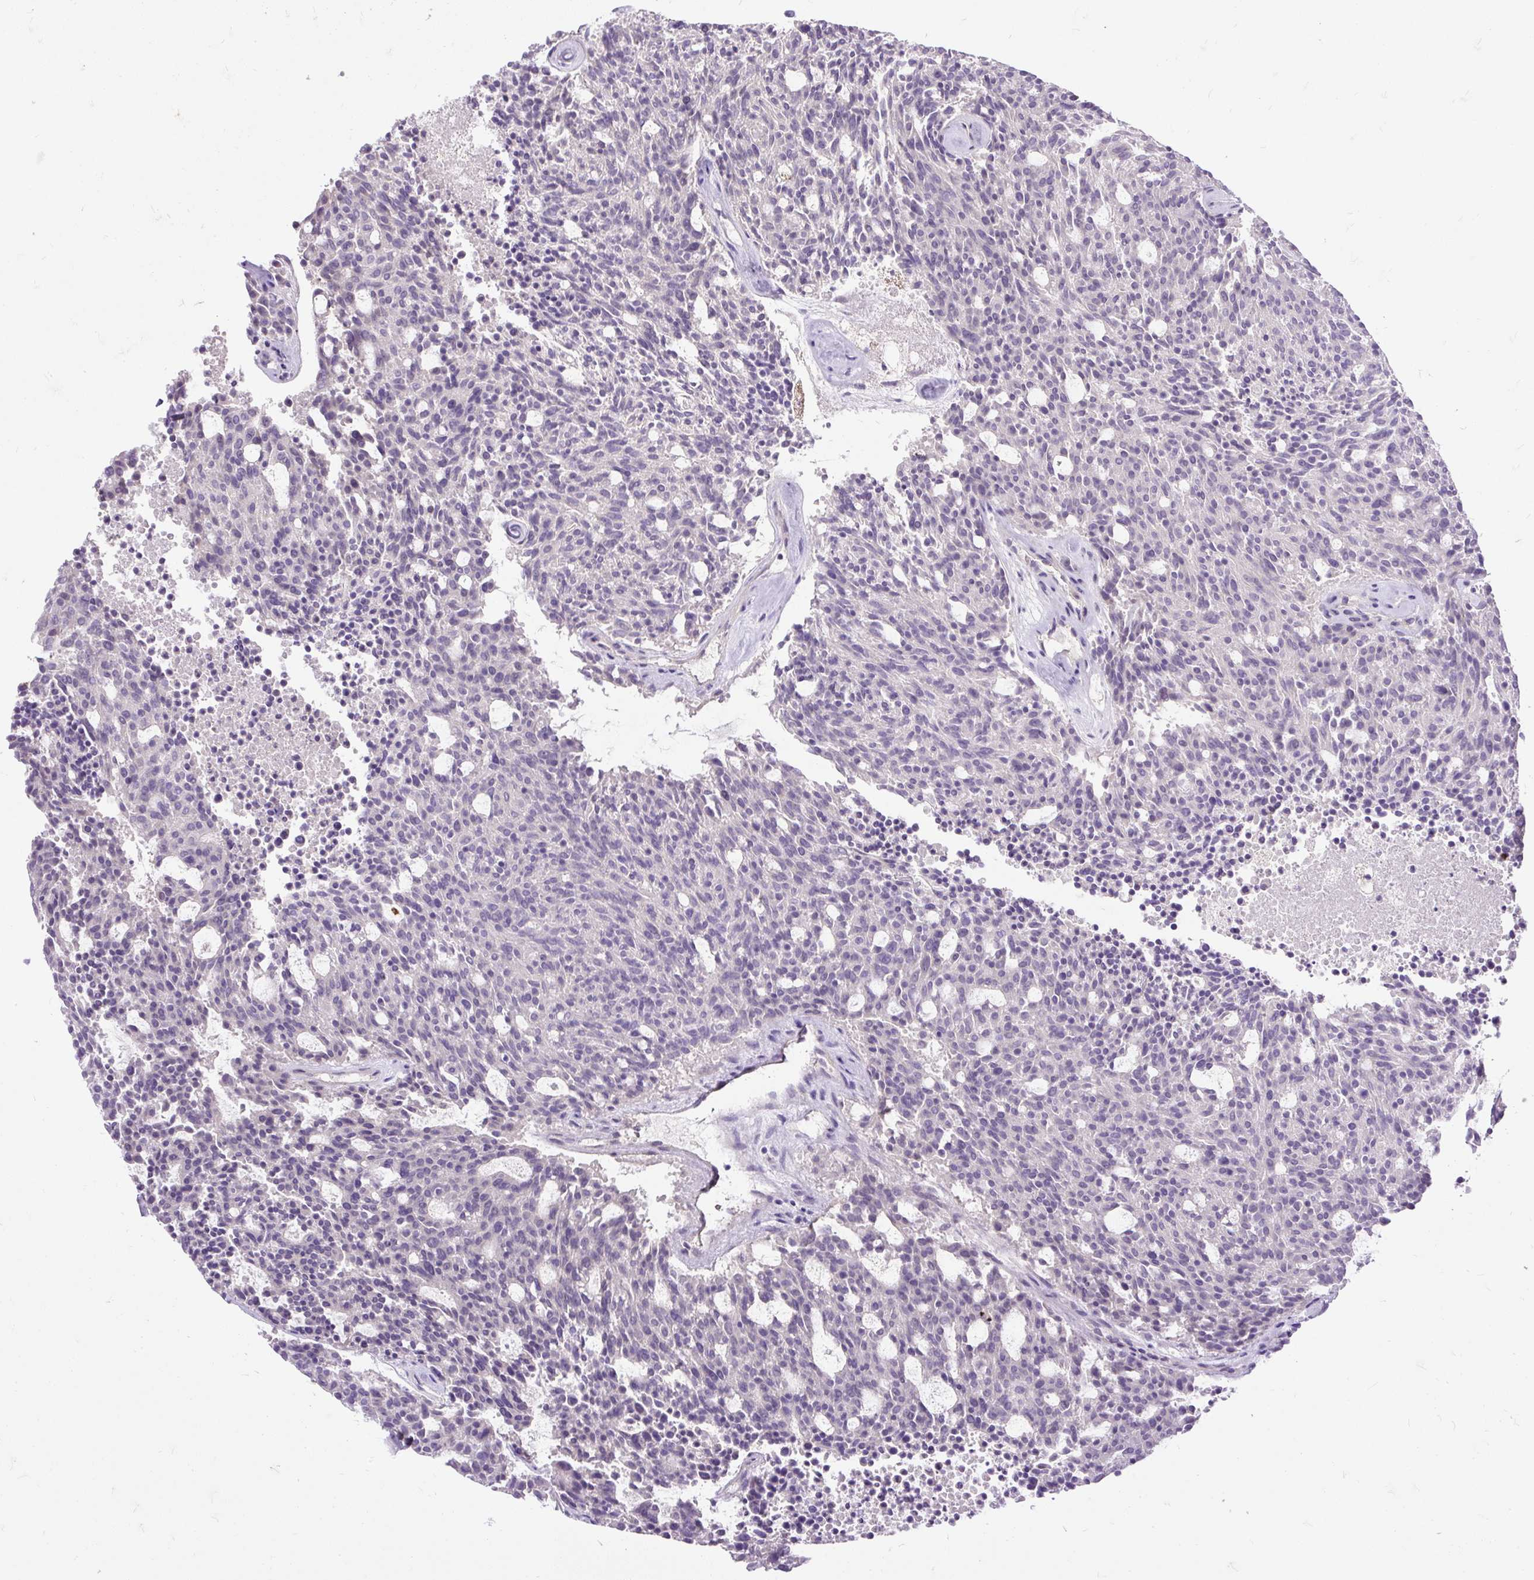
{"staining": {"intensity": "negative", "quantity": "none", "location": "none"}, "tissue": "carcinoid", "cell_type": "Tumor cells", "image_type": "cancer", "snomed": [{"axis": "morphology", "description": "Carcinoid, malignant, NOS"}, {"axis": "topography", "description": "Pancreas"}], "caption": "Tumor cells are negative for brown protein staining in carcinoid (malignant).", "gene": "KRTAP20-3", "patient": {"sex": "female", "age": 54}}